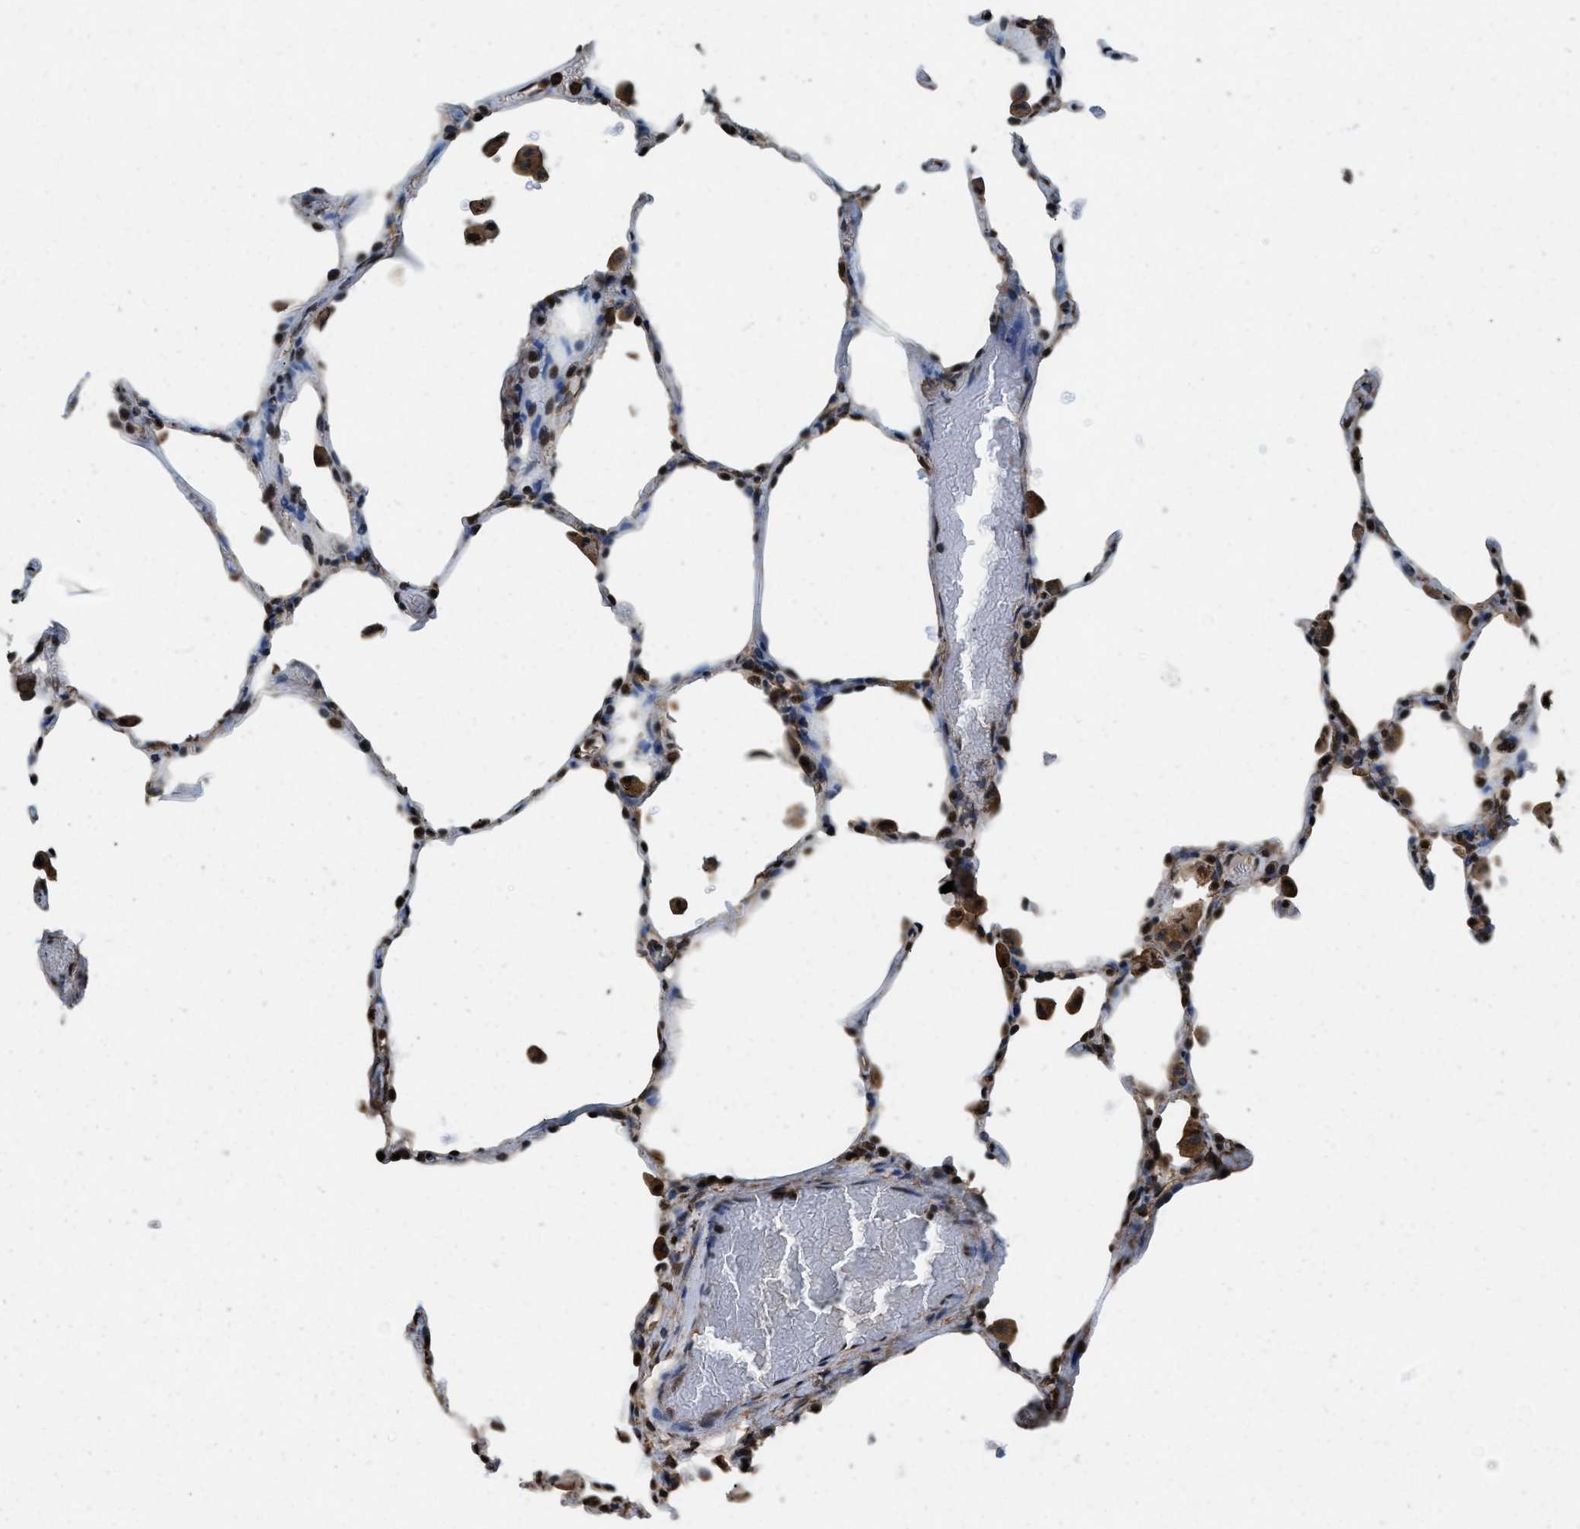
{"staining": {"intensity": "strong", "quantity": "25%-75%", "location": "nuclear"}, "tissue": "lung", "cell_type": "Alveolar cells", "image_type": "normal", "snomed": [{"axis": "morphology", "description": "Normal tissue, NOS"}, {"axis": "topography", "description": "Lung"}], "caption": "Lung stained for a protein (brown) exhibits strong nuclear positive staining in about 25%-75% of alveolar cells.", "gene": "GAPDH", "patient": {"sex": "female", "age": 49}}